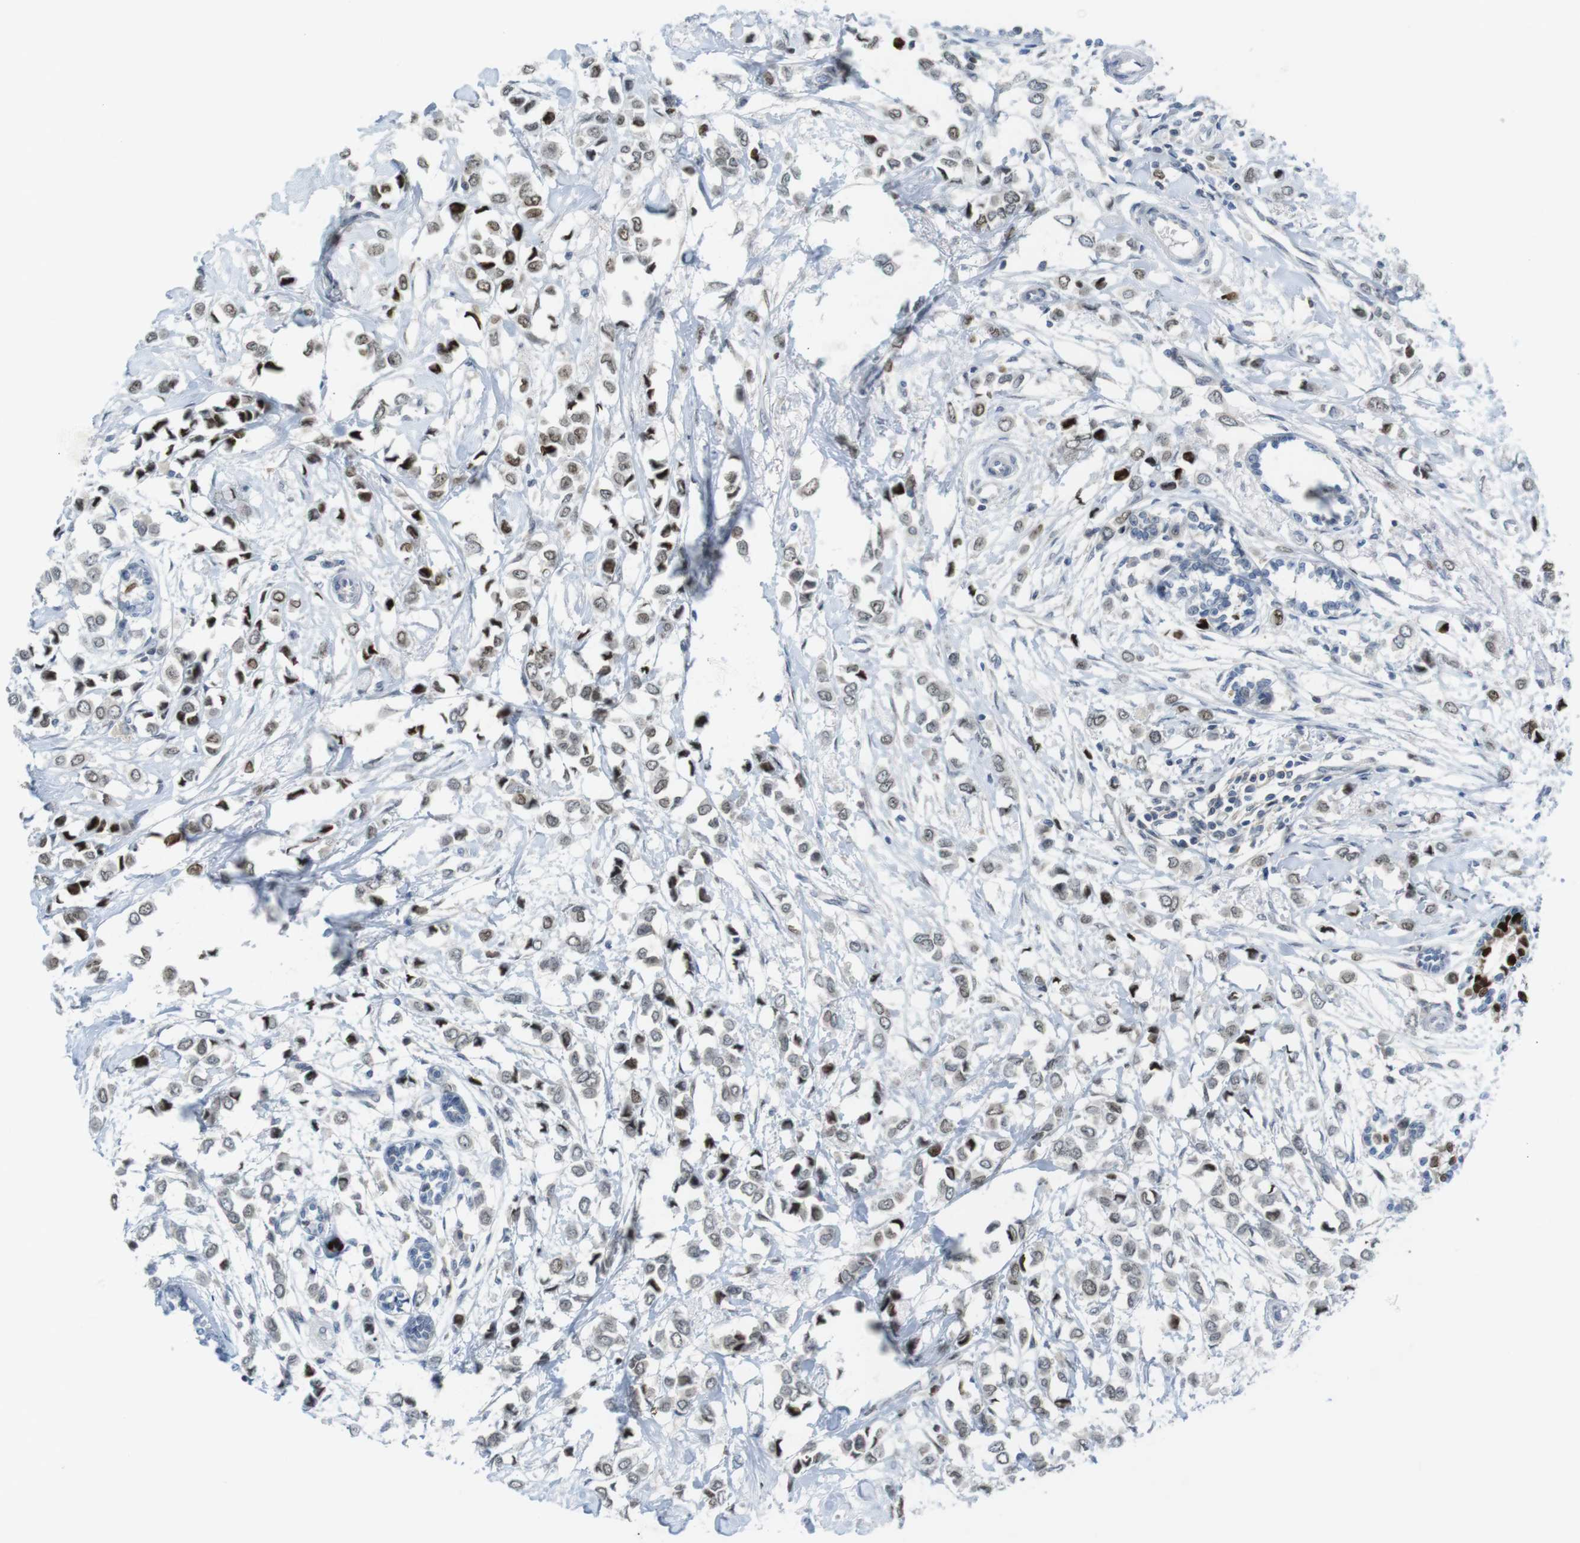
{"staining": {"intensity": "moderate", "quantity": "25%-75%", "location": "nuclear"}, "tissue": "breast cancer", "cell_type": "Tumor cells", "image_type": "cancer", "snomed": [{"axis": "morphology", "description": "Lobular carcinoma"}, {"axis": "topography", "description": "Breast"}], "caption": "Immunohistochemical staining of human breast cancer (lobular carcinoma) displays medium levels of moderate nuclear protein positivity in about 25%-75% of tumor cells.", "gene": "RCC1", "patient": {"sex": "female", "age": 51}}